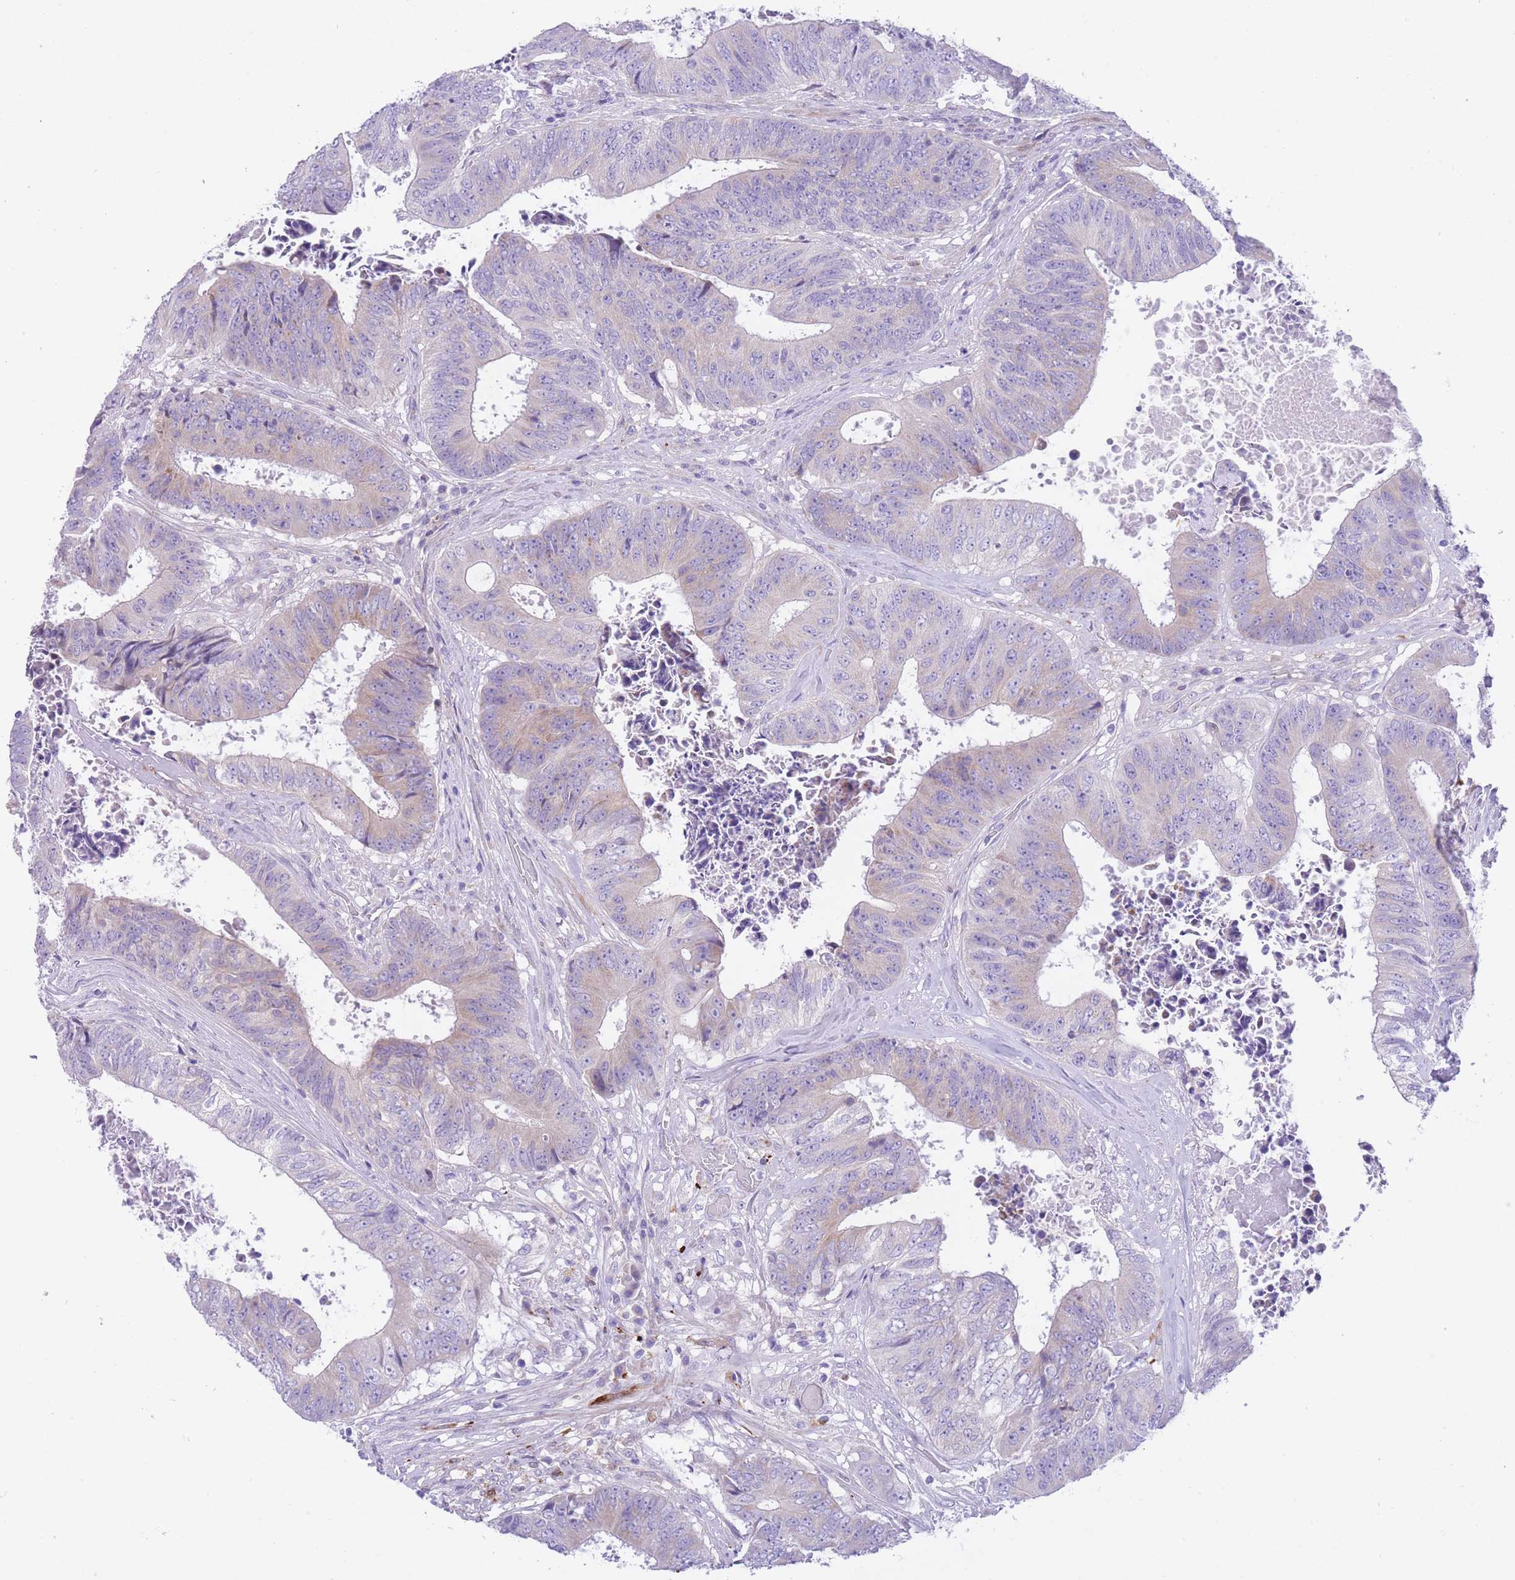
{"staining": {"intensity": "negative", "quantity": "none", "location": "none"}, "tissue": "colorectal cancer", "cell_type": "Tumor cells", "image_type": "cancer", "snomed": [{"axis": "morphology", "description": "Adenocarcinoma, NOS"}, {"axis": "topography", "description": "Rectum"}], "caption": "Photomicrograph shows no protein positivity in tumor cells of colorectal cancer (adenocarcinoma) tissue.", "gene": "QTRT1", "patient": {"sex": "male", "age": 72}}